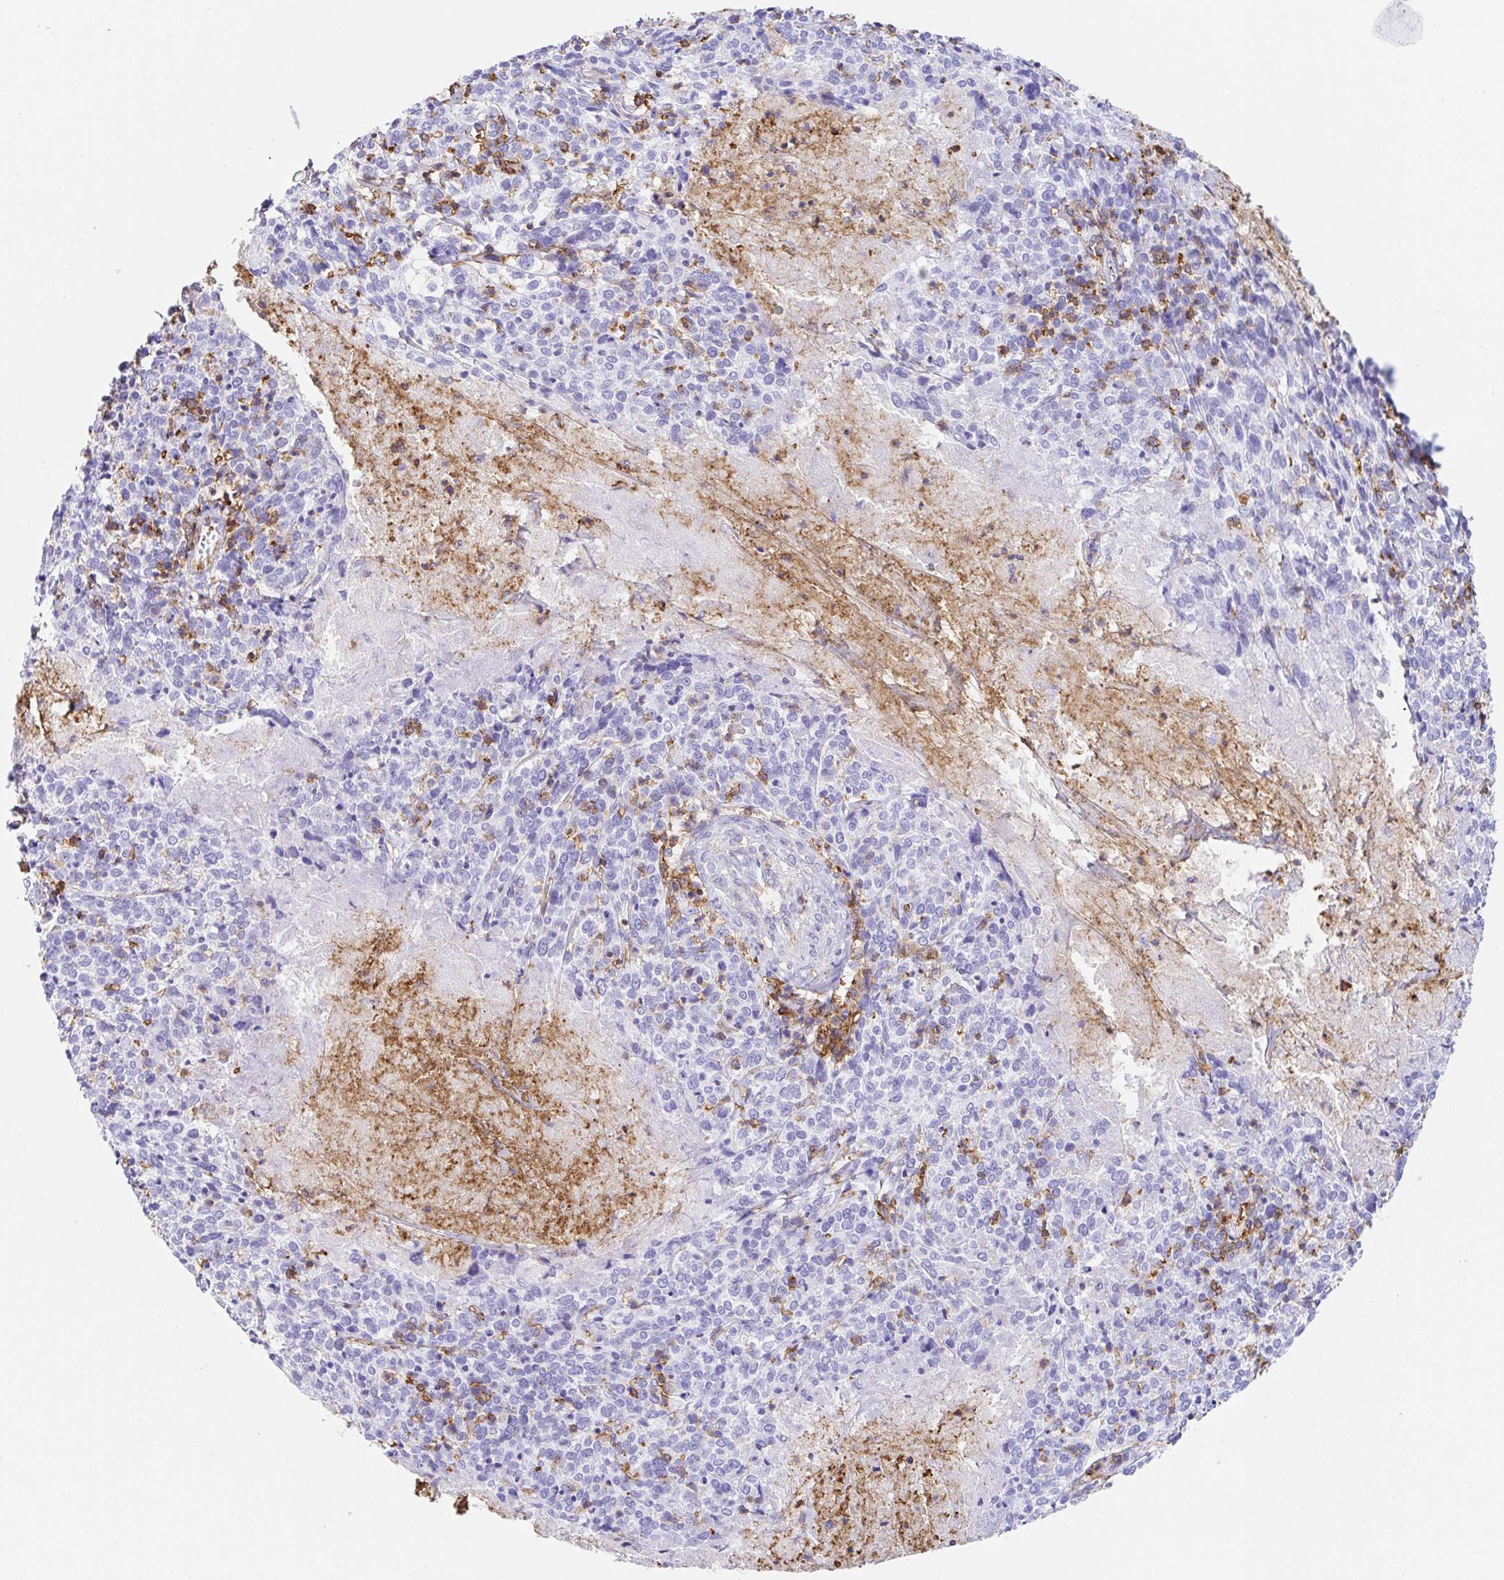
{"staining": {"intensity": "negative", "quantity": "none", "location": "none"}, "tissue": "cervical cancer", "cell_type": "Tumor cells", "image_type": "cancer", "snomed": [{"axis": "morphology", "description": "Squamous cell carcinoma, NOS"}, {"axis": "topography", "description": "Cervix"}], "caption": "Immunohistochemical staining of cervical cancer shows no significant positivity in tumor cells. The staining was performed using DAB to visualize the protein expression in brown, while the nuclei were stained in blue with hematoxylin (Magnification: 20x).", "gene": "MTTP", "patient": {"sex": "female", "age": 46}}